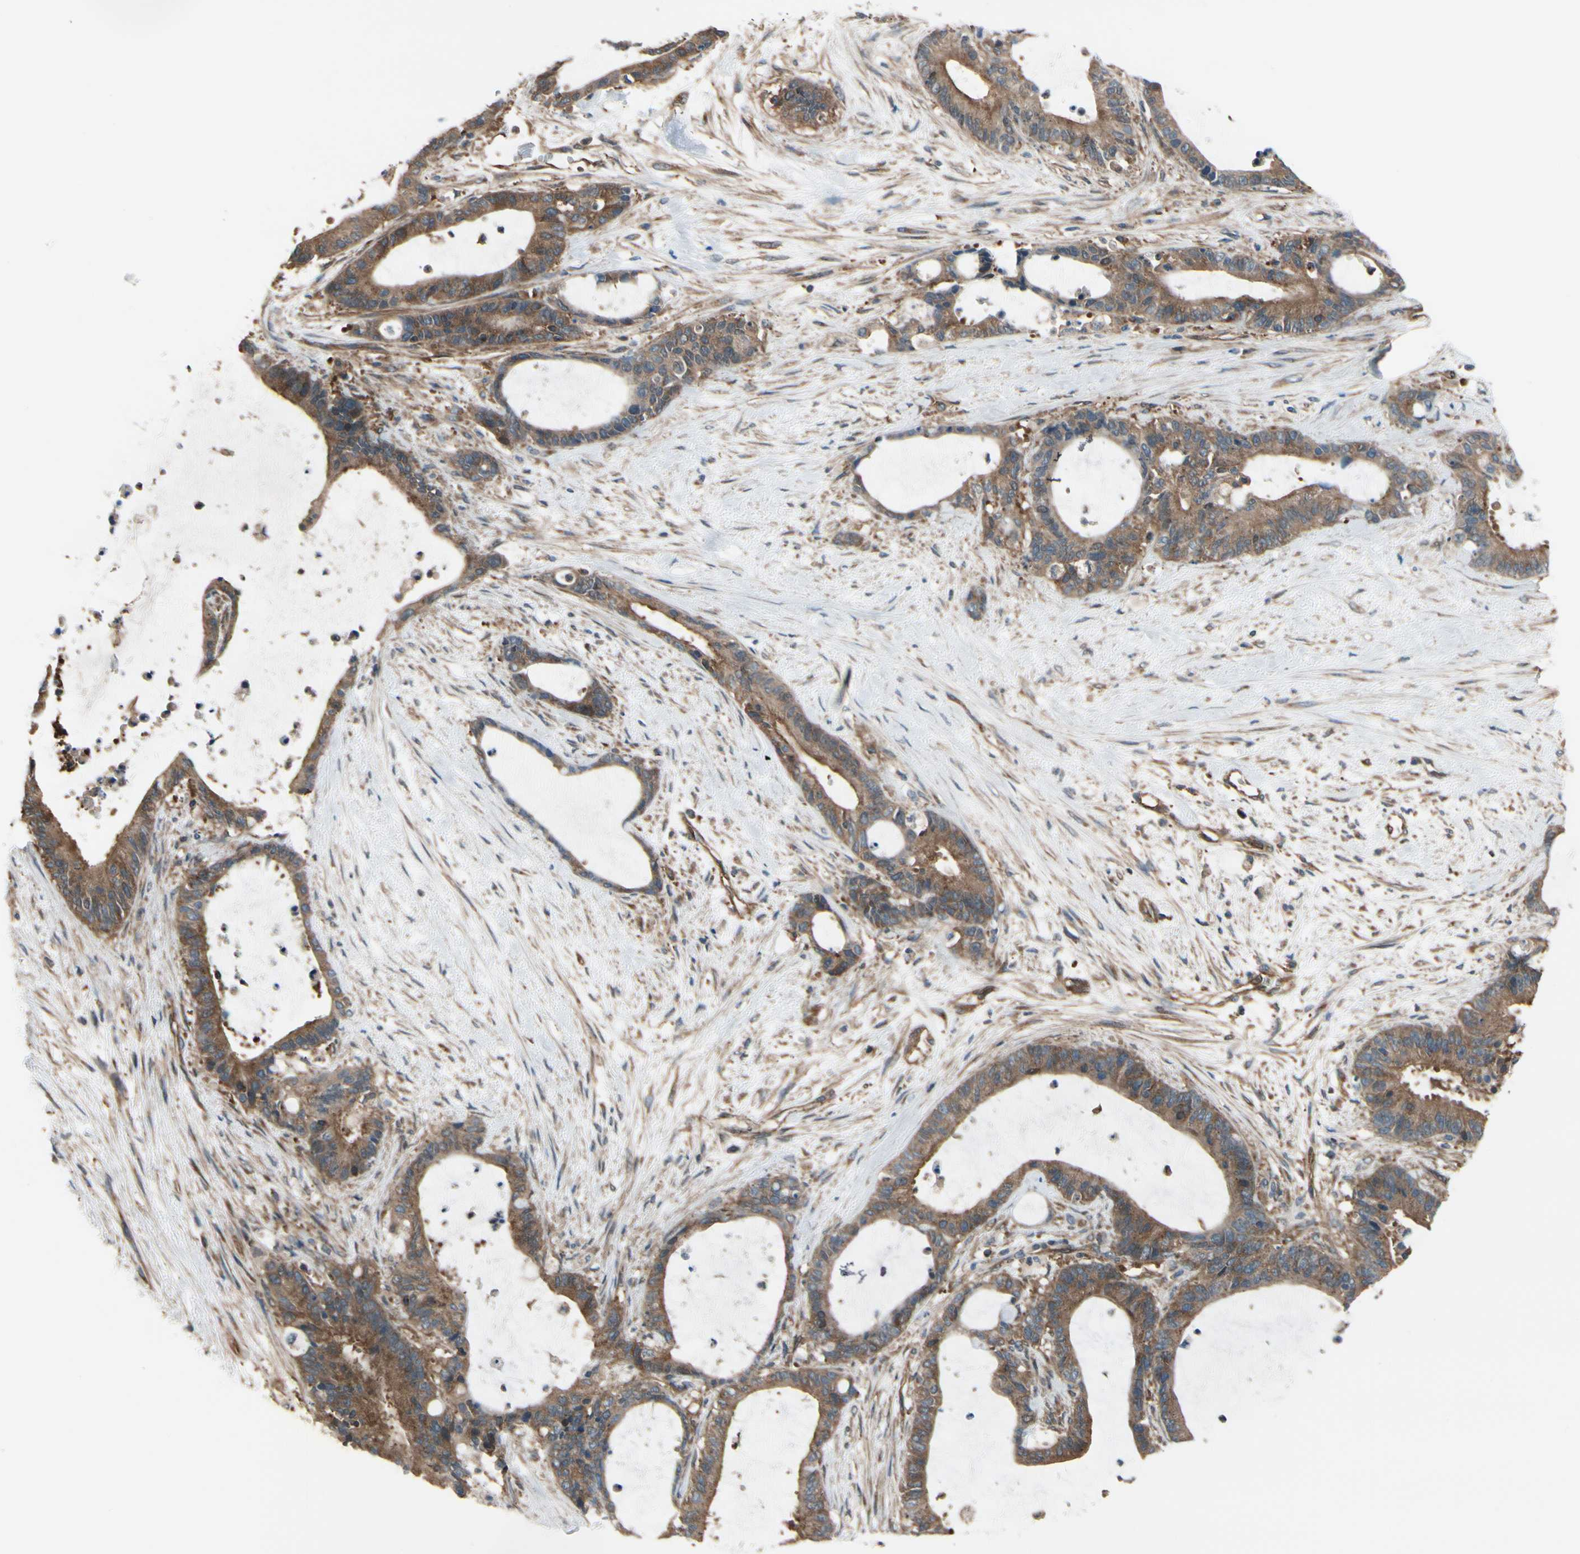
{"staining": {"intensity": "moderate", "quantity": ">75%", "location": "cytoplasmic/membranous"}, "tissue": "liver cancer", "cell_type": "Tumor cells", "image_type": "cancer", "snomed": [{"axis": "morphology", "description": "Cholangiocarcinoma"}, {"axis": "topography", "description": "Liver"}], "caption": "A histopathology image showing moderate cytoplasmic/membranous expression in approximately >75% of tumor cells in cholangiocarcinoma (liver), as visualized by brown immunohistochemical staining.", "gene": "EPS15", "patient": {"sex": "female", "age": 73}}